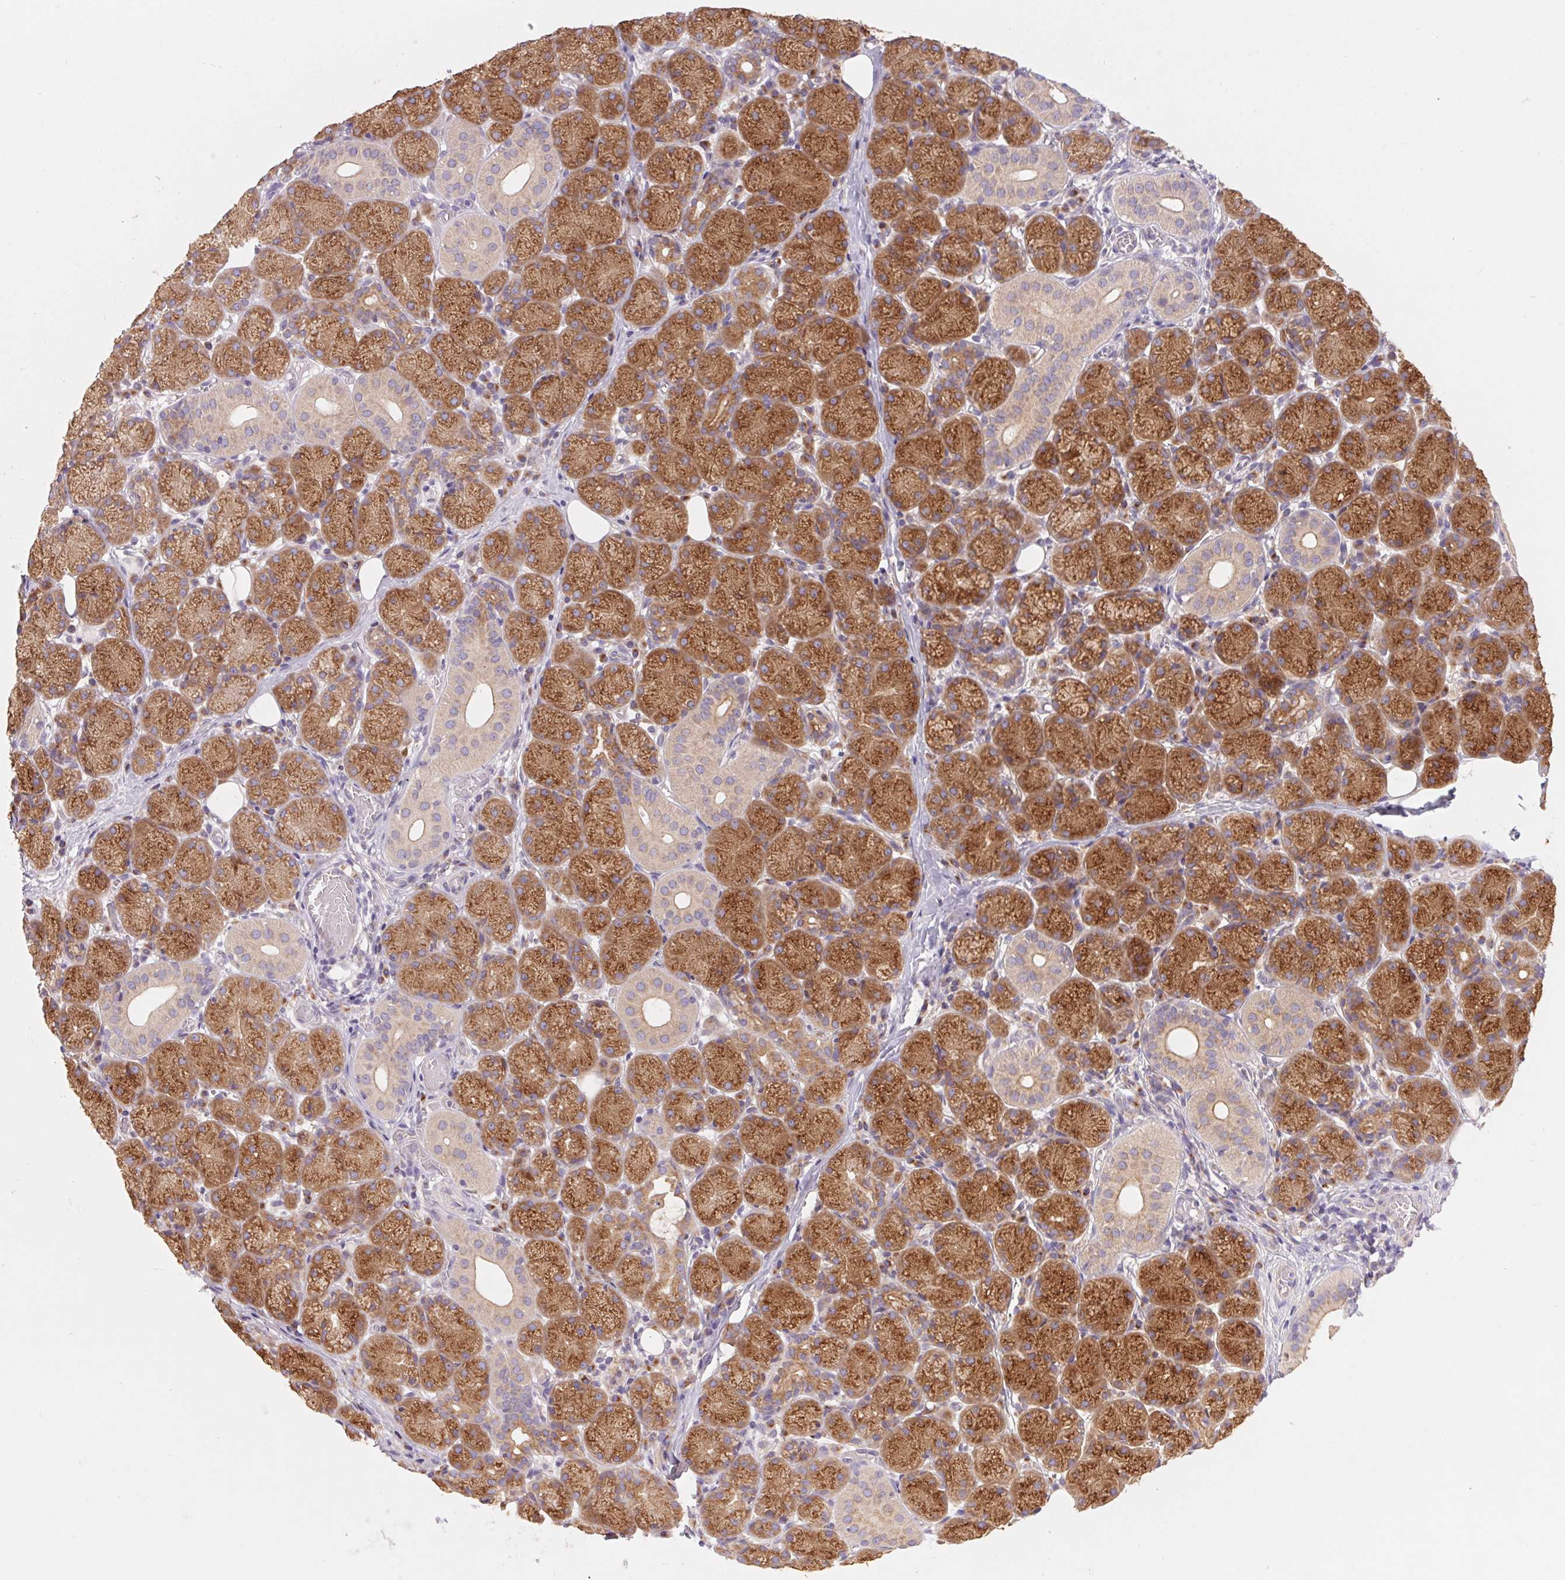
{"staining": {"intensity": "strong", "quantity": ">75%", "location": "cytoplasmic/membranous"}, "tissue": "salivary gland", "cell_type": "Glandular cells", "image_type": "normal", "snomed": [{"axis": "morphology", "description": "Normal tissue, NOS"}, {"axis": "topography", "description": "Salivary gland"}, {"axis": "topography", "description": "Peripheral nerve tissue"}], "caption": "The histopathology image reveals immunohistochemical staining of unremarkable salivary gland. There is strong cytoplasmic/membranous expression is appreciated in approximately >75% of glandular cells.", "gene": "RAB1A", "patient": {"sex": "female", "age": 24}}